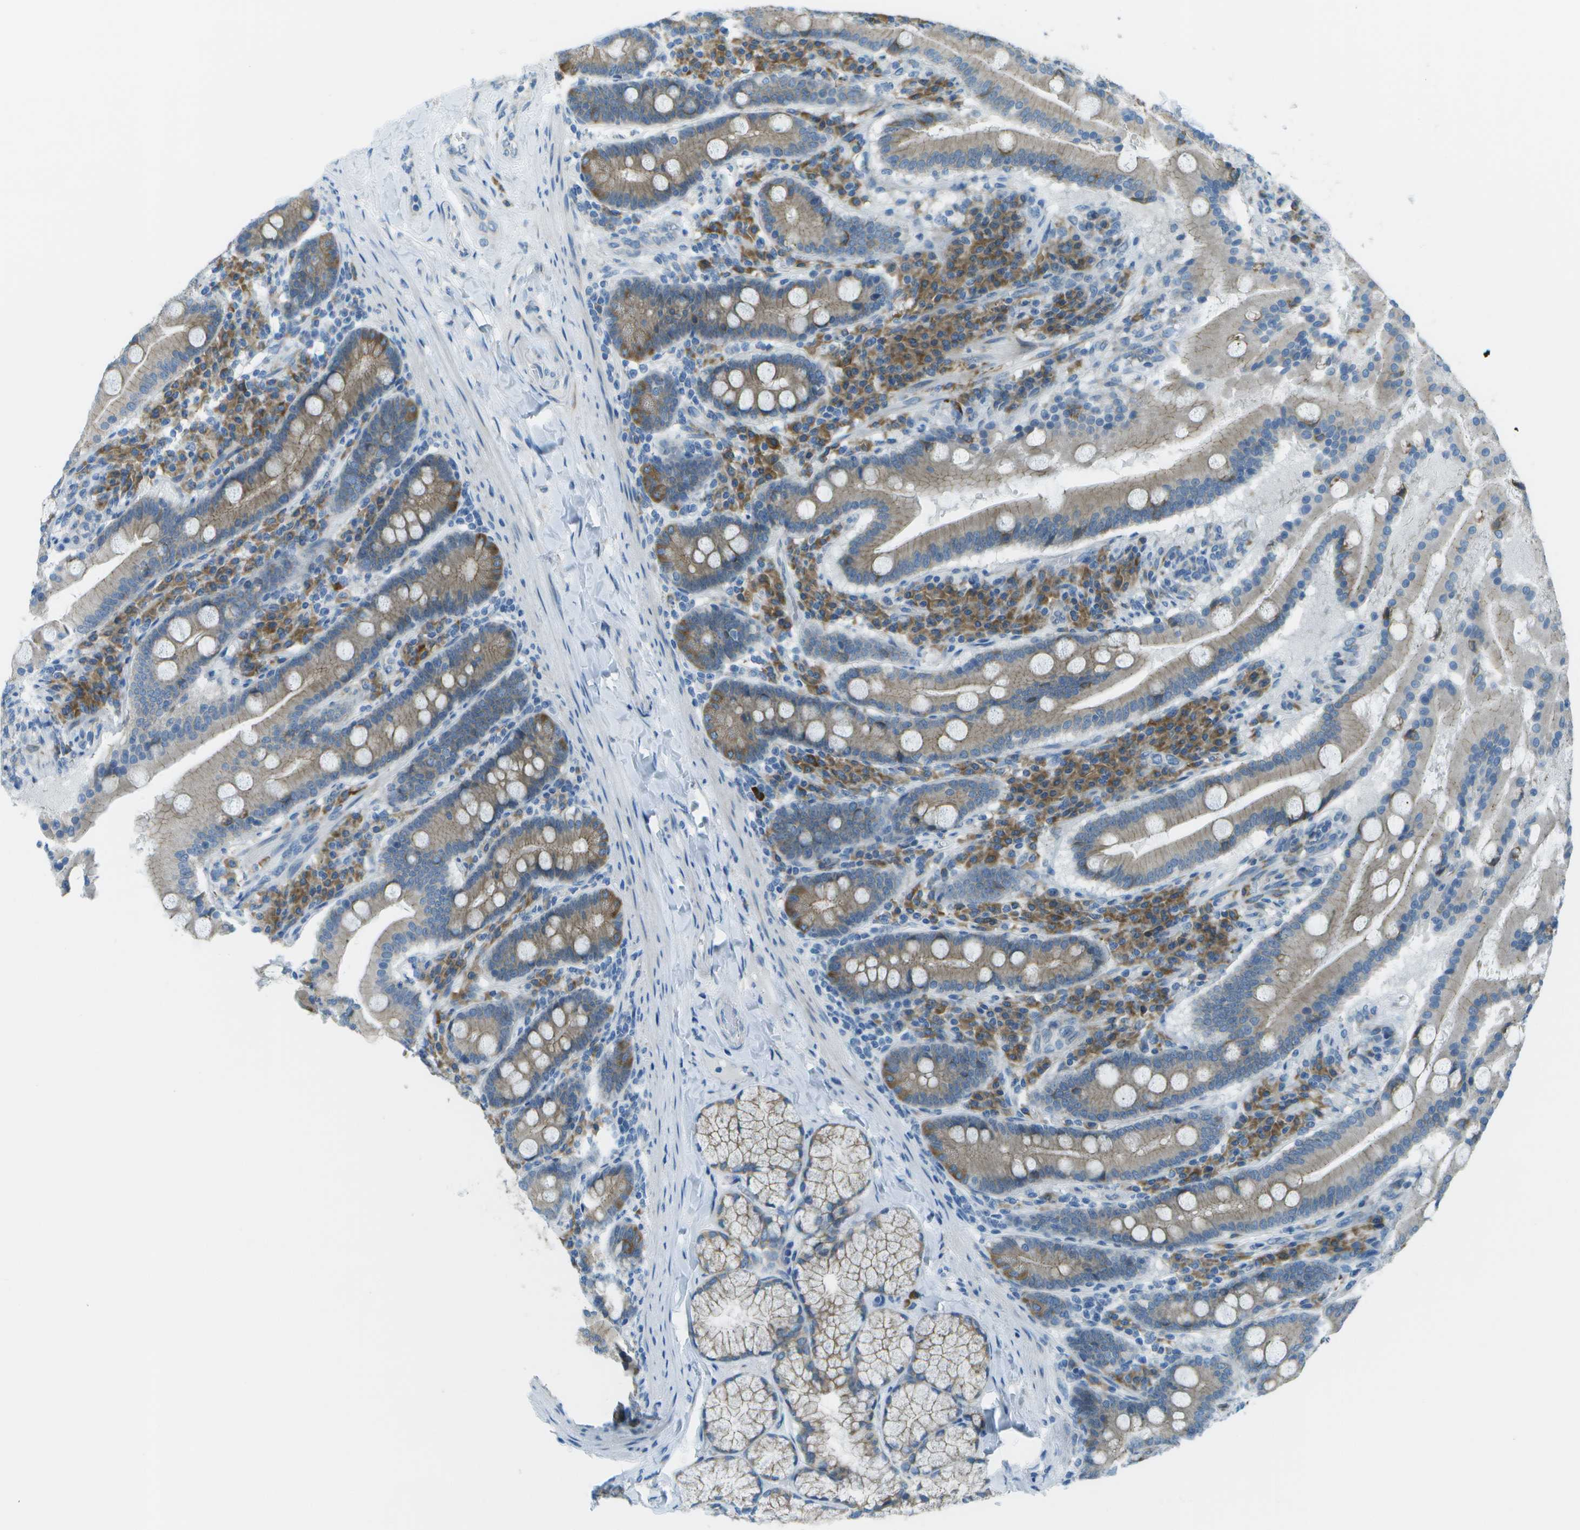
{"staining": {"intensity": "moderate", "quantity": "25%-75%", "location": "cytoplasmic/membranous"}, "tissue": "duodenum", "cell_type": "Glandular cells", "image_type": "normal", "snomed": [{"axis": "morphology", "description": "Normal tissue, NOS"}, {"axis": "topography", "description": "Duodenum"}], "caption": "Glandular cells show moderate cytoplasmic/membranous expression in about 25%-75% of cells in normal duodenum.", "gene": "KCTD3", "patient": {"sex": "male", "age": 50}}